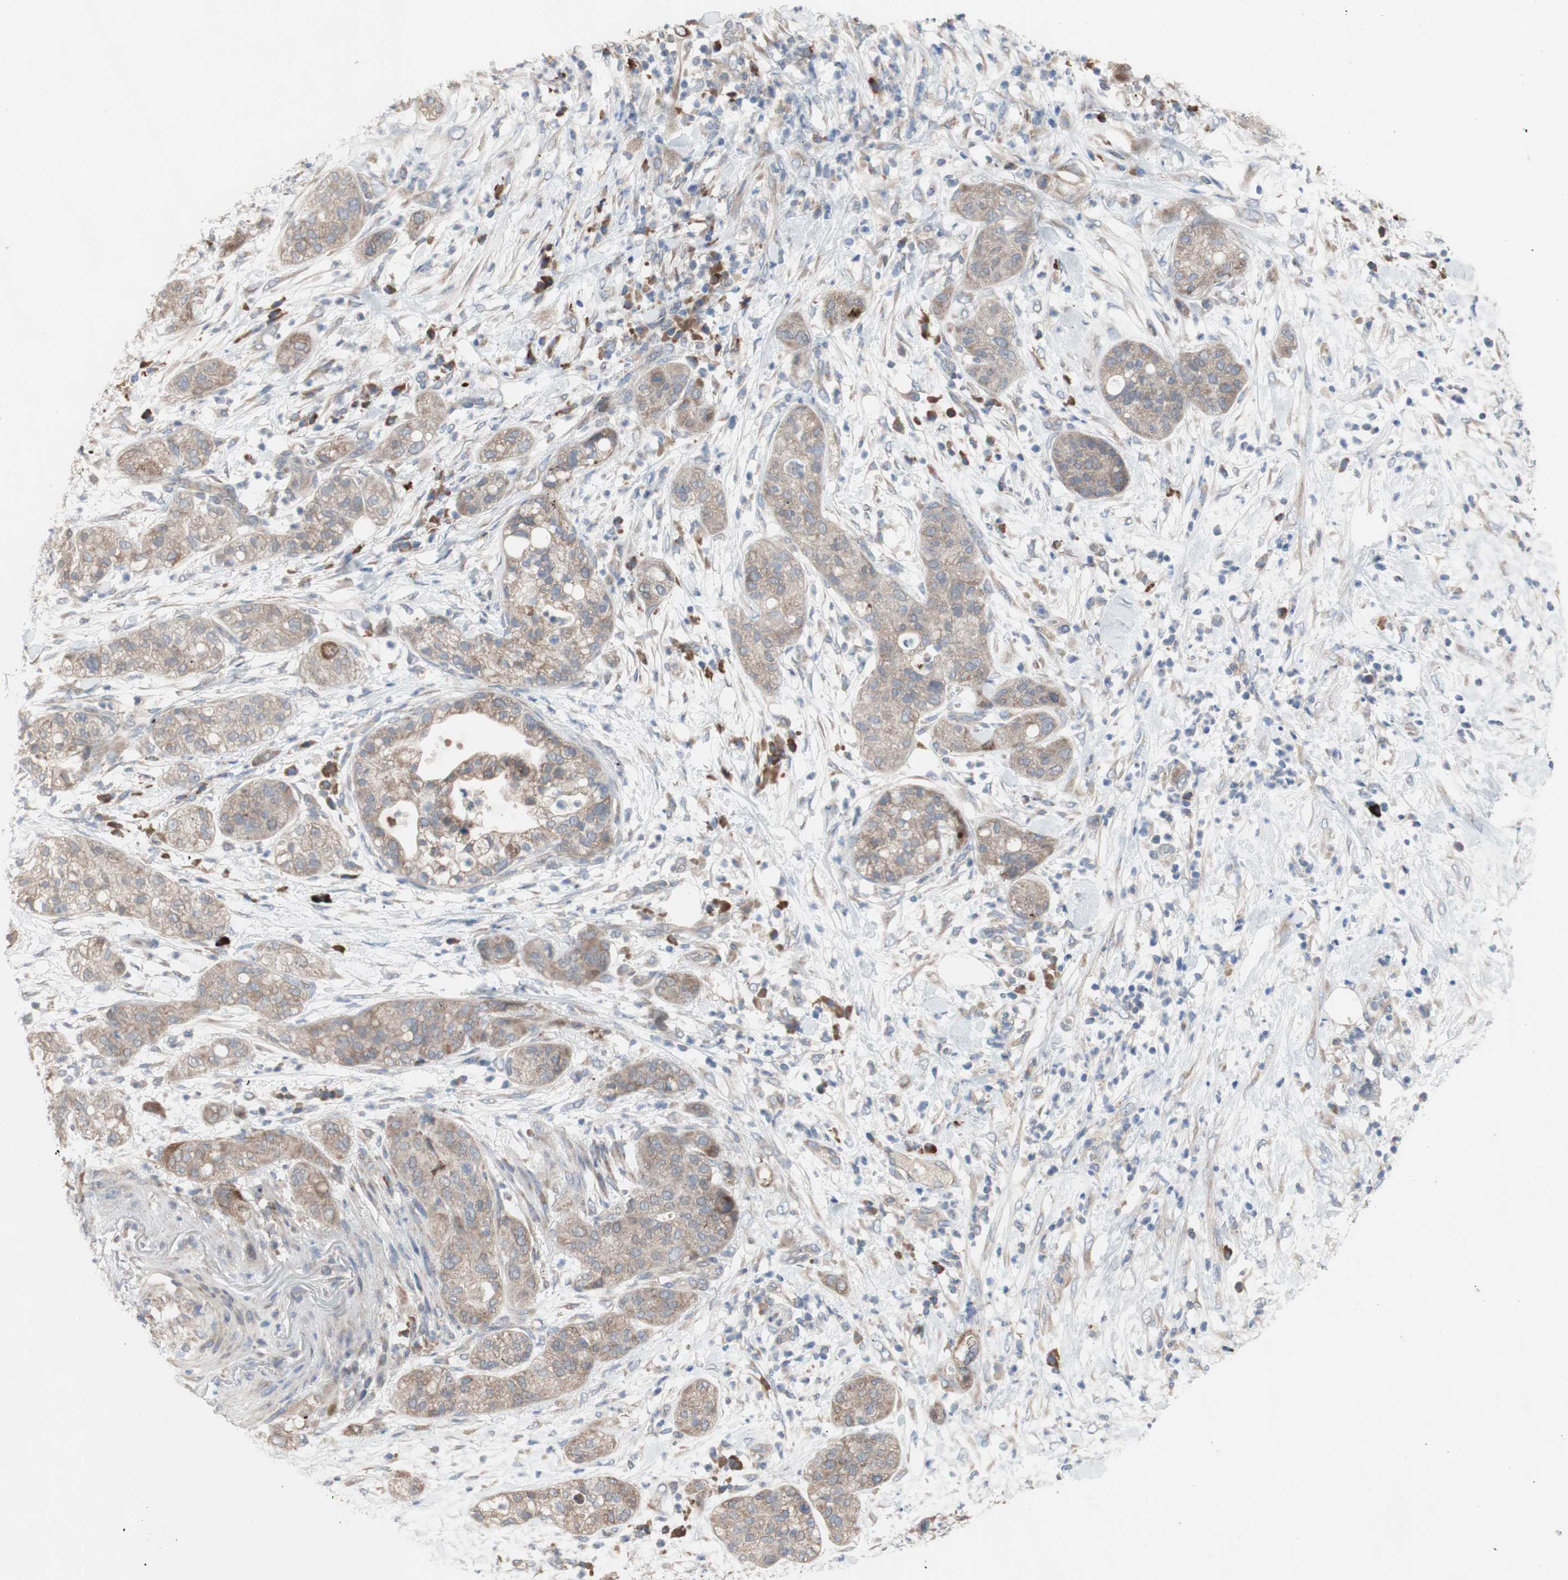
{"staining": {"intensity": "weak", "quantity": ">75%", "location": "cytoplasmic/membranous"}, "tissue": "pancreatic cancer", "cell_type": "Tumor cells", "image_type": "cancer", "snomed": [{"axis": "morphology", "description": "Adenocarcinoma, NOS"}, {"axis": "topography", "description": "Pancreas"}], "caption": "Immunohistochemistry of pancreatic cancer (adenocarcinoma) displays low levels of weak cytoplasmic/membranous staining in approximately >75% of tumor cells.", "gene": "TTC14", "patient": {"sex": "female", "age": 78}}